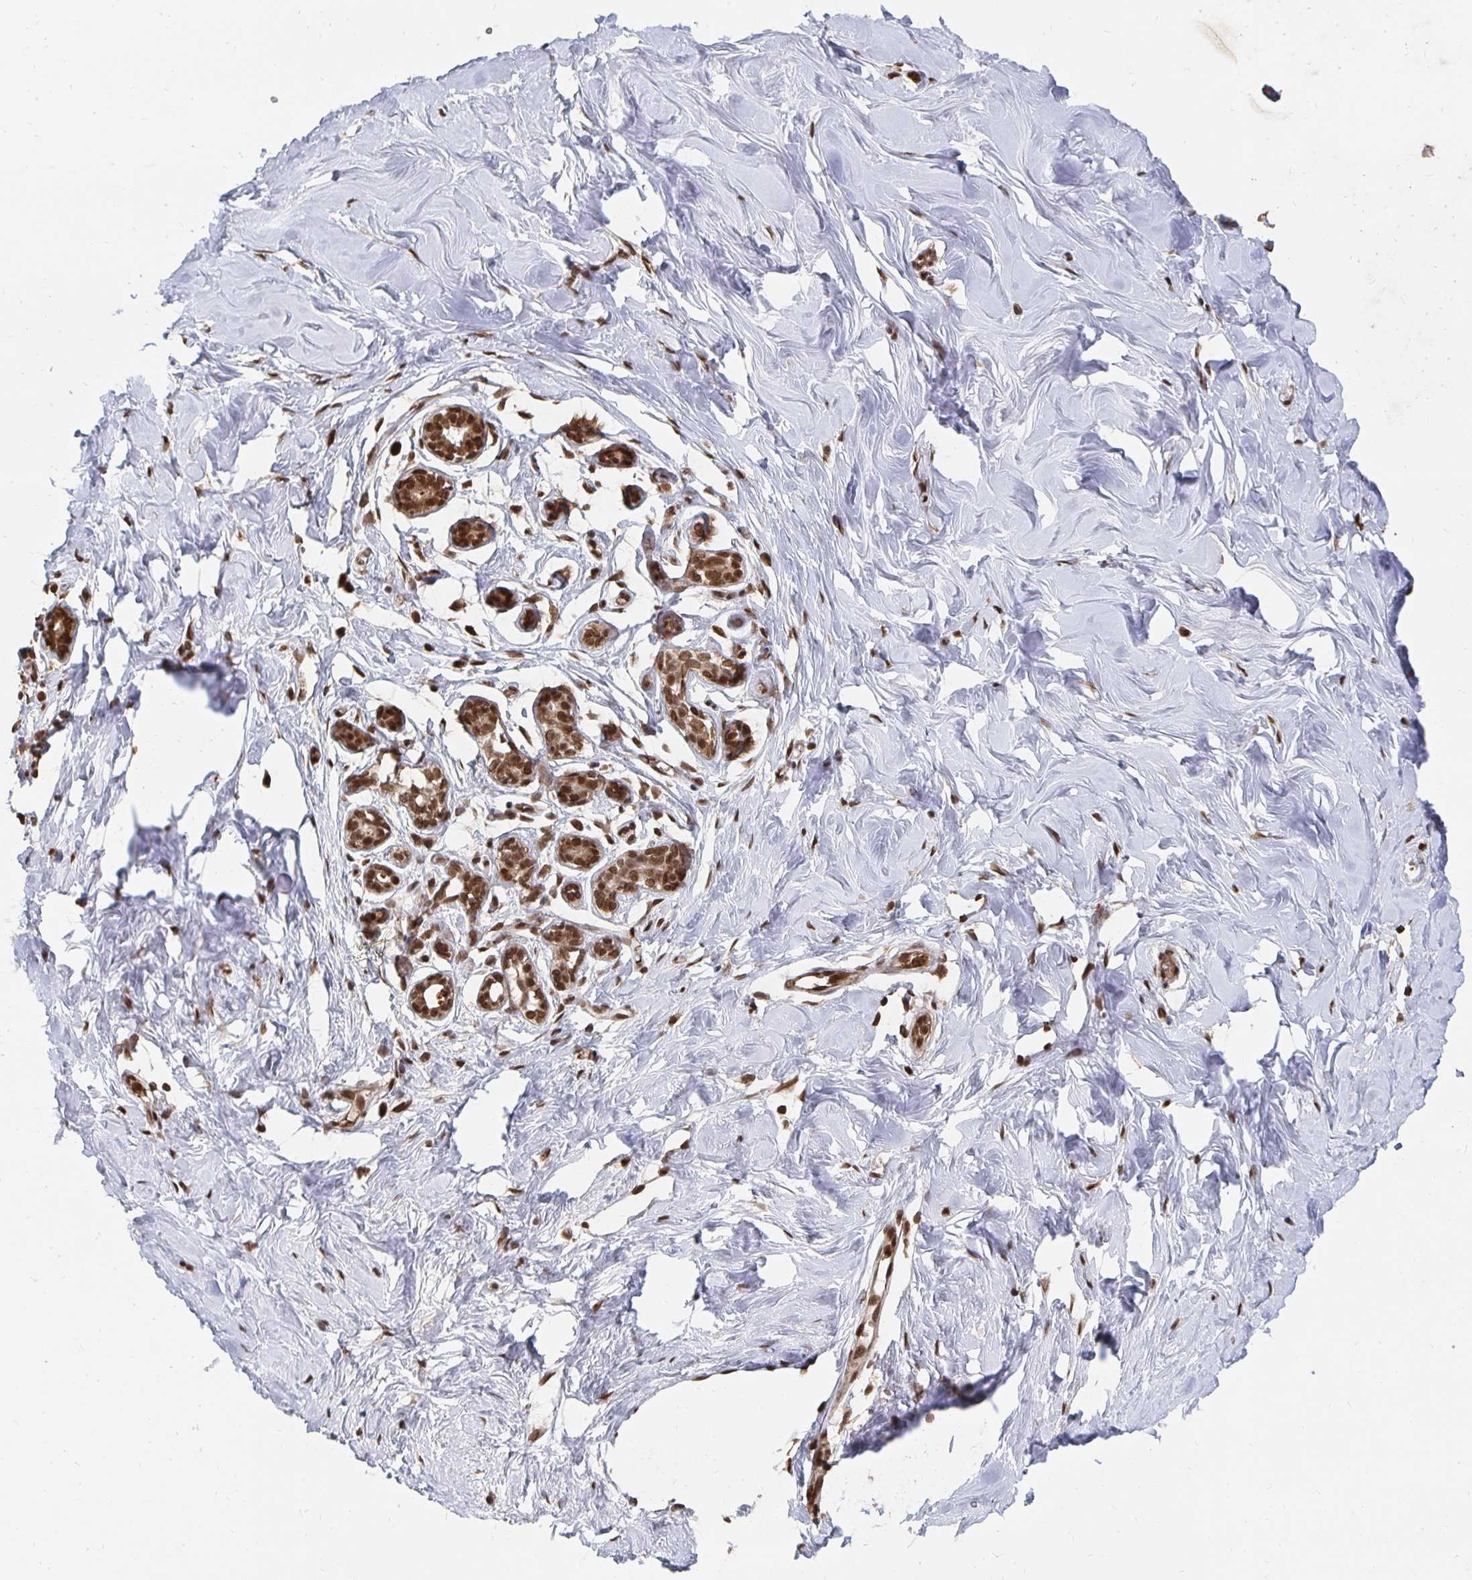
{"staining": {"intensity": "strong", "quantity": ">75%", "location": "nuclear"}, "tissue": "breast", "cell_type": "Adipocytes", "image_type": "normal", "snomed": [{"axis": "morphology", "description": "Normal tissue, NOS"}, {"axis": "topography", "description": "Breast"}], "caption": "Immunohistochemical staining of benign human breast reveals high levels of strong nuclear staining in approximately >75% of adipocytes.", "gene": "GTF3C6", "patient": {"sex": "female", "age": 27}}